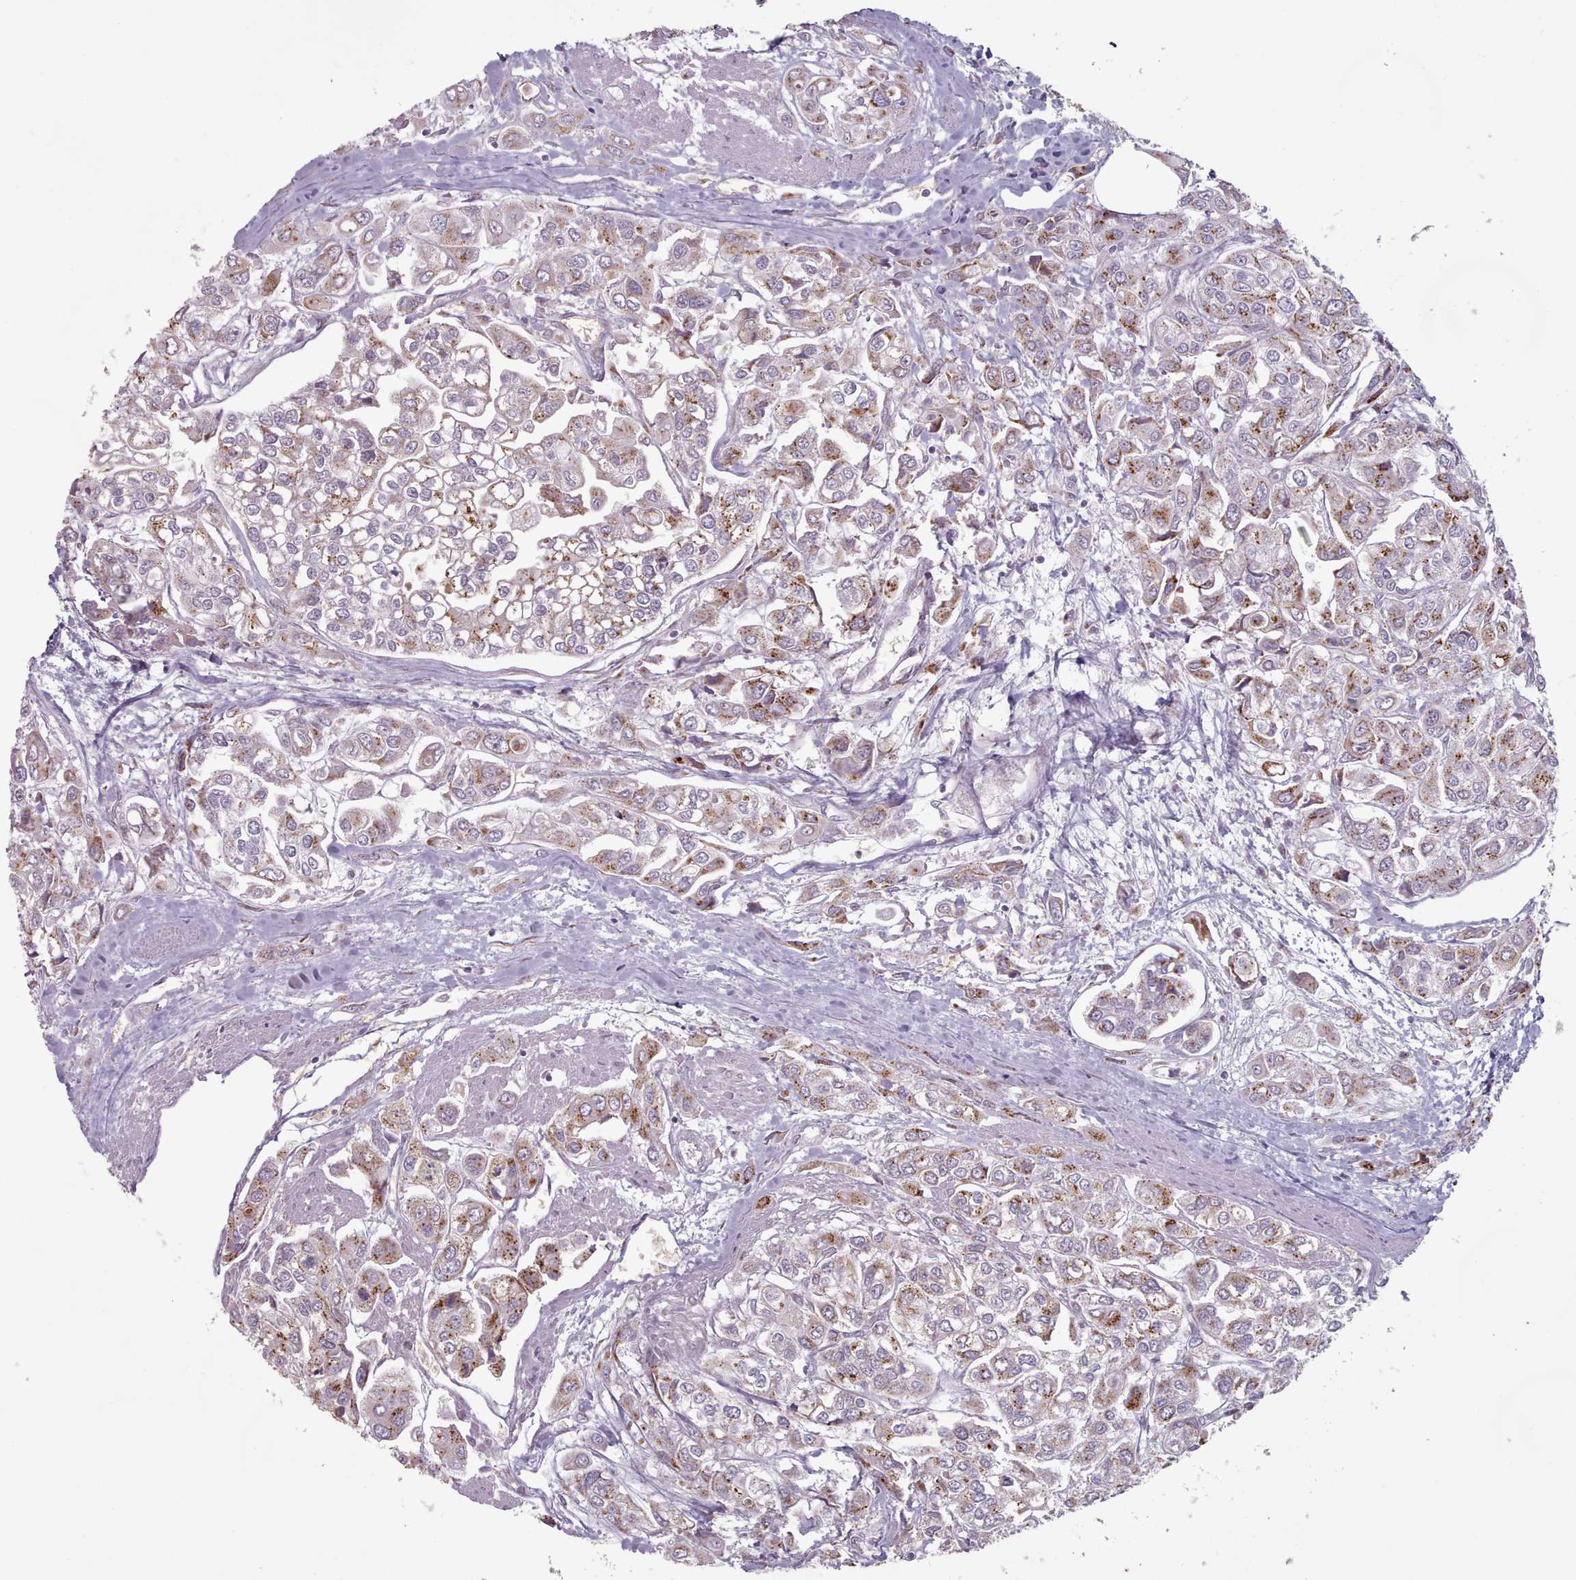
{"staining": {"intensity": "moderate", "quantity": ">75%", "location": "cytoplasmic/membranous"}, "tissue": "urothelial cancer", "cell_type": "Tumor cells", "image_type": "cancer", "snomed": [{"axis": "morphology", "description": "Urothelial carcinoma, High grade"}, {"axis": "topography", "description": "Urinary bladder"}], "caption": "This histopathology image reveals IHC staining of human urothelial carcinoma (high-grade), with medium moderate cytoplasmic/membranous expression in about >75% of tumor cells.", "gene": "MAN1B1", "patient": {"sex": "male", "age": 67}}